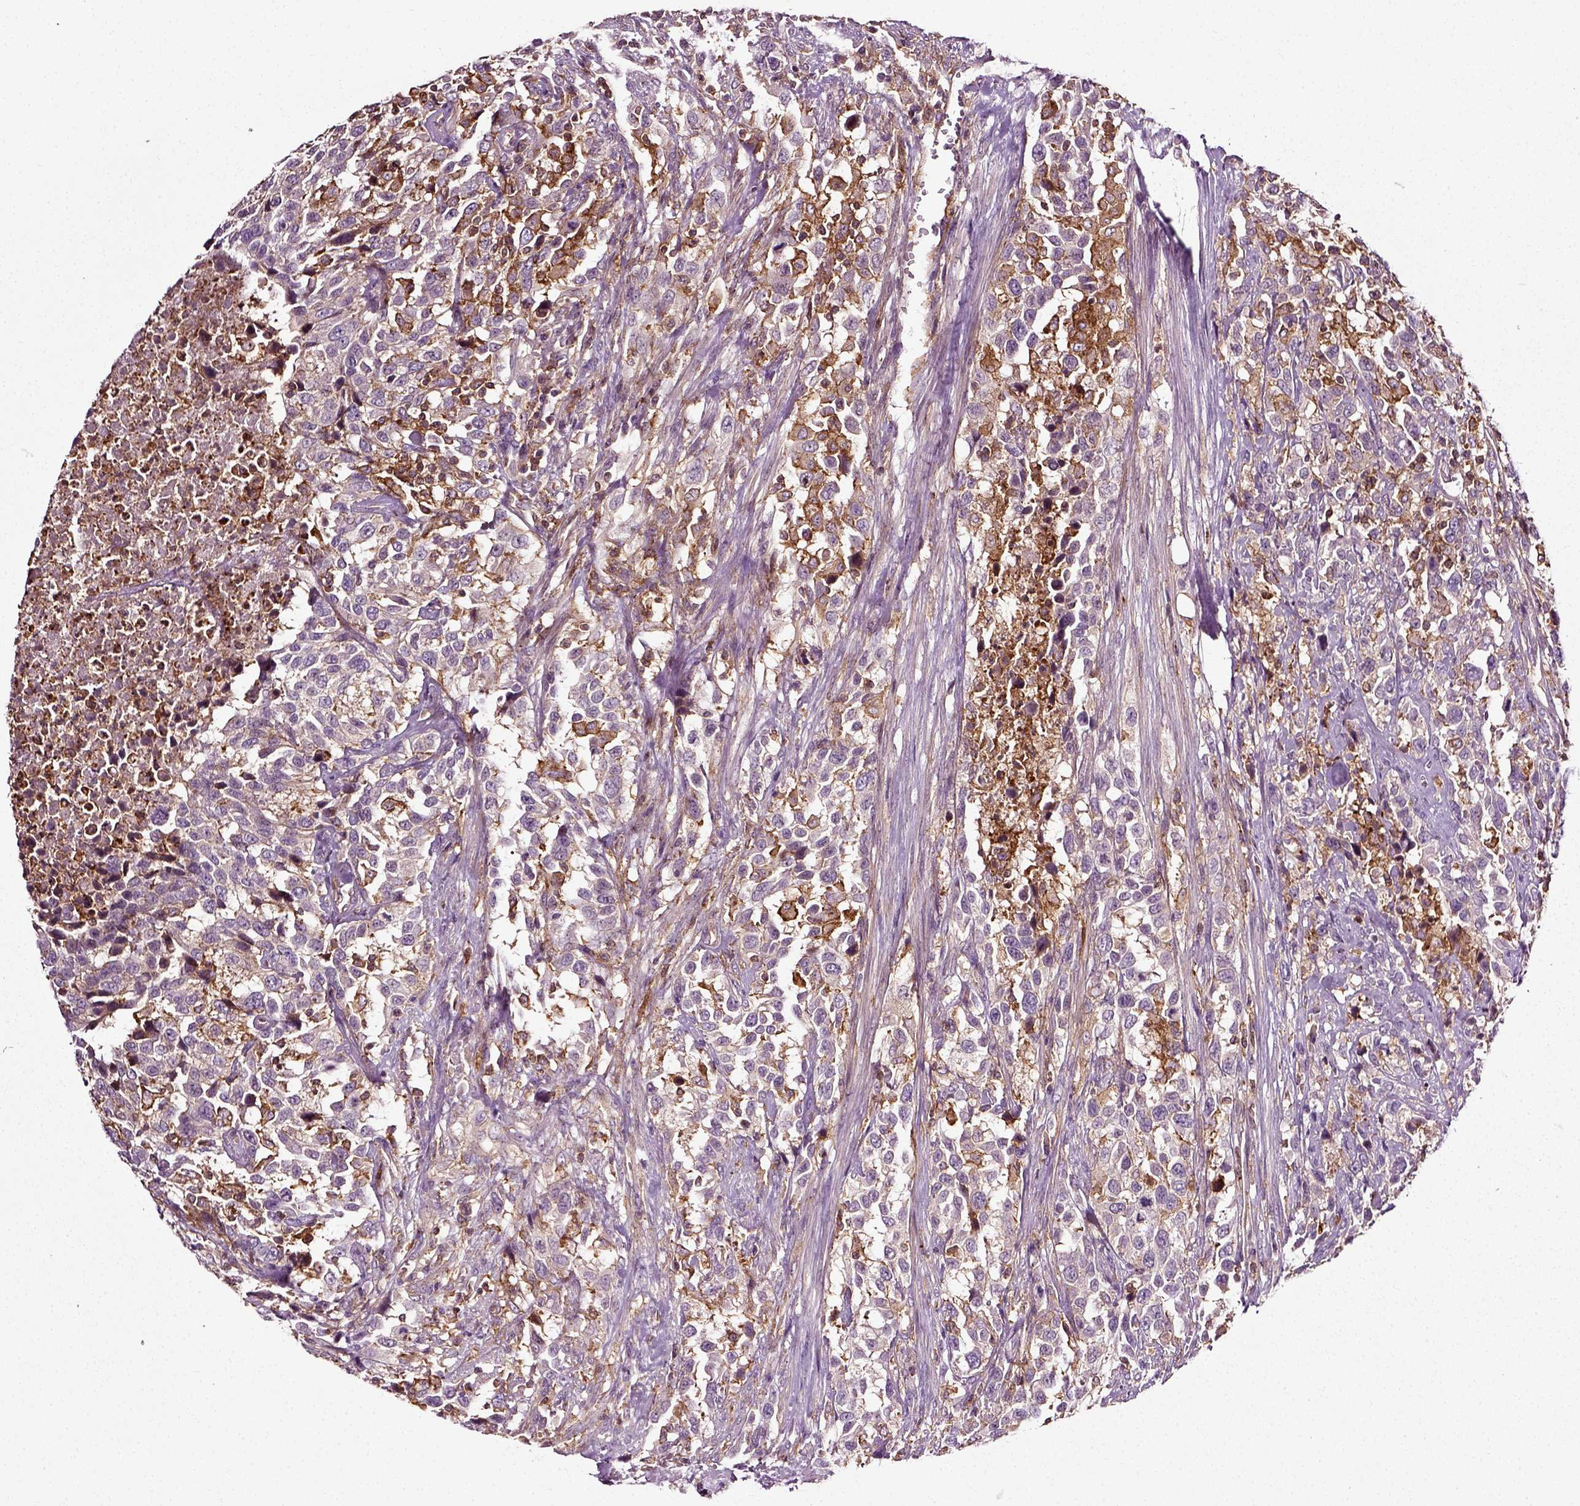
{"staining": {"intensity": "negative", "quantity": "none", "location": "none"}, "tissue": "urothelial cancer", "cell_type": "Tumor cells", "image_type": "cancer", "snomed": [{"axis": "morphology", "description": "Urothelial carcinoma, NOS"}, {"axis": "morphology", "description": "Urothelial carcinoma, High grade"}, {"axis": "topography", "description": "Urinary bladder"}], "caption": "Immunohistochemical staining of human urothelial cancer displays no significant staining in tumor cells.", "gene": "RHOF", "patient": {"sex": "female", "age": 64}}